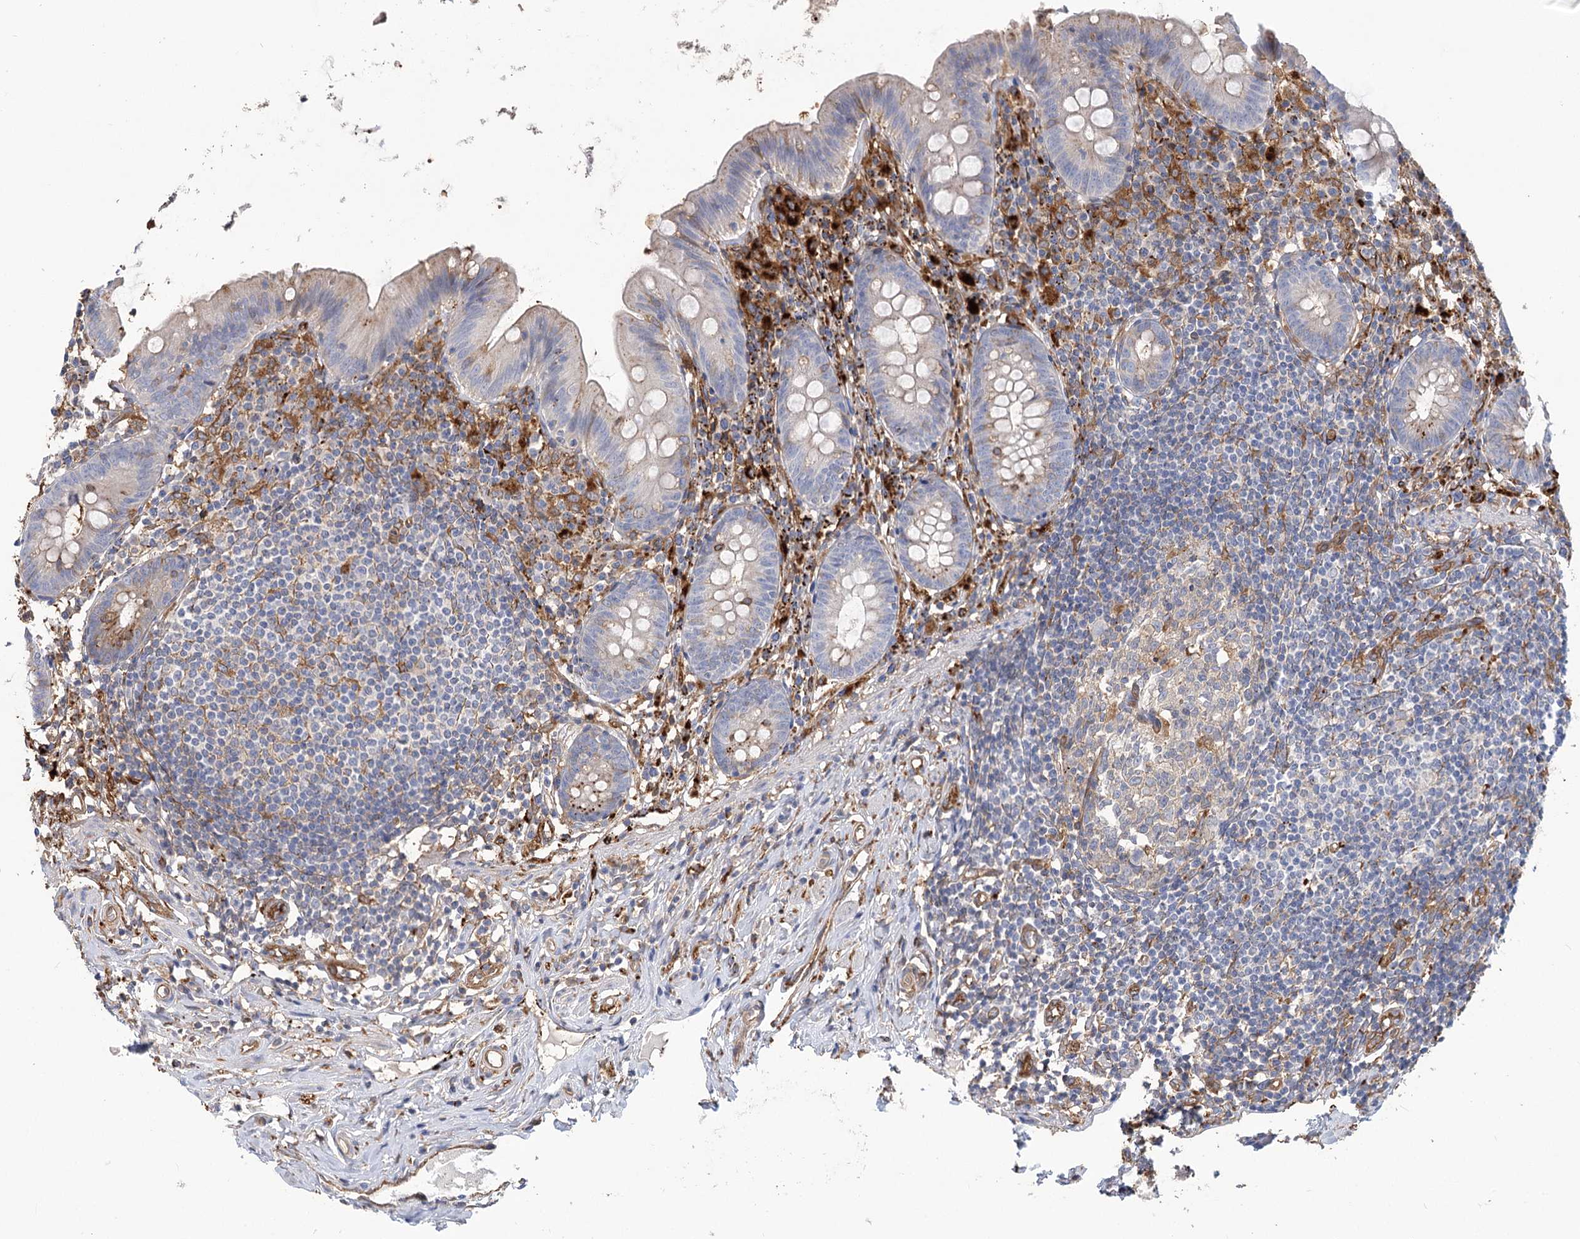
{"staining": {"intensity": "weak", "quantity": "<25%", "location": "cytoplasmic/membranous"}, "tissue": "appendix", "cell_type": "Glandular cells", "image_type": "normal", "snomed": [{"axis": "morphology", "description": "Normal tissue, NOS"}, {"axis": "topography", "description": "Appendix"}], "caption": "The photomicrograph displays no significant positivity in glandular cells of appendix. (DAB (3,3'-diaminobenzidine) immunohistochemistry (IHC), high magnification).", "gene": "GUSB", "patient": {"sex": "male", "age": 52}}